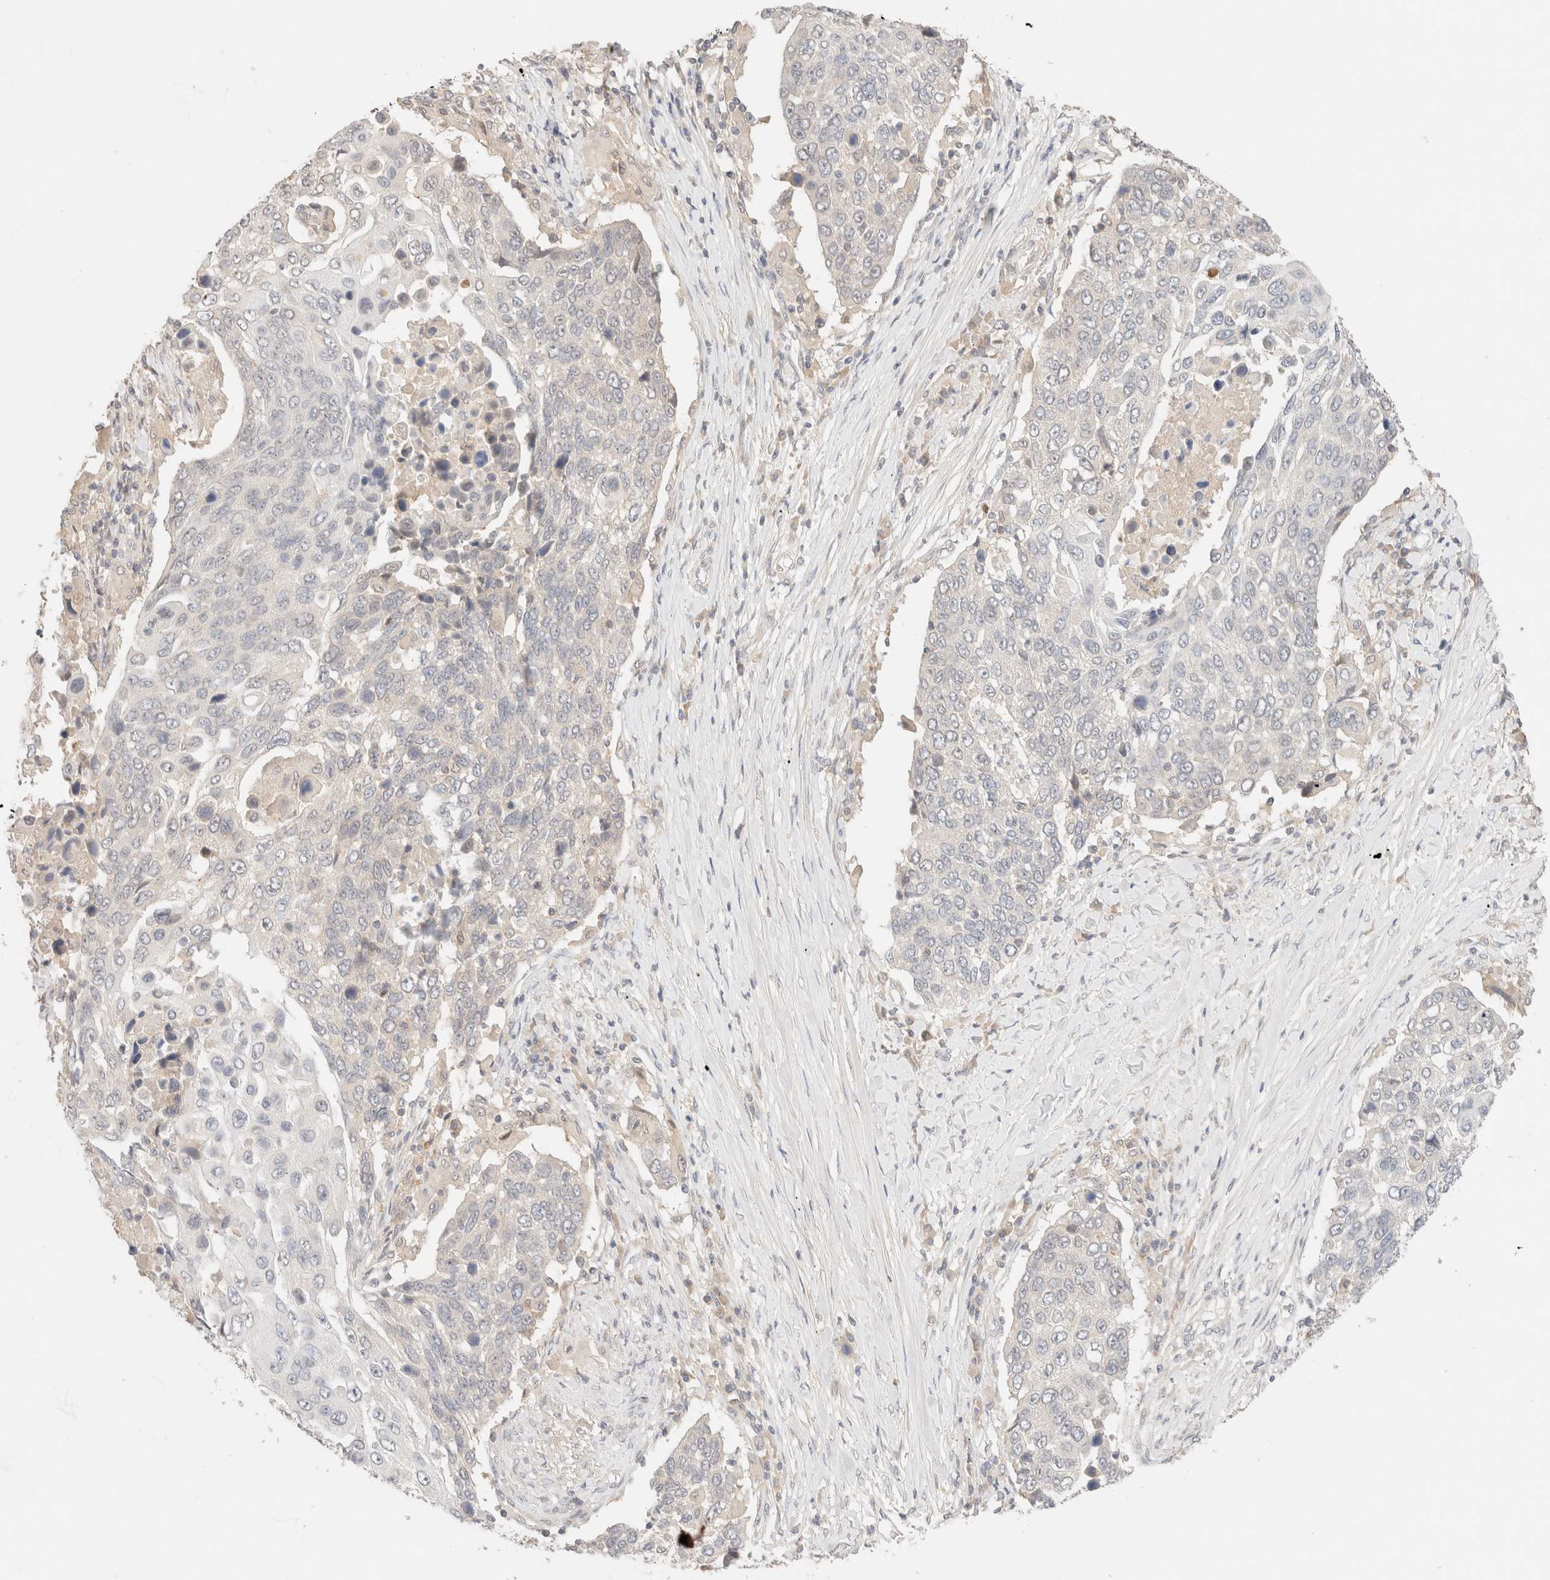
{"staining": {"intensity": "negative", "quantity": "none", "location": "none"}, "tissue": "lung cancer", "cell_type": "Tumor cells", "image_type": "cancer", "snomed": [{"axis": "morphology", "description": "Squamous cell carcinoma, NOS"}, {"axis": "topography", "description": "Lung"}], "caption": "Human lung squamous cell carcinoma stained for a protein using immunohistochemistry (IHC) displays no expression in tumor cells.", "gene": "SARM1", "patient": {"sex": "male", "age": 66}}